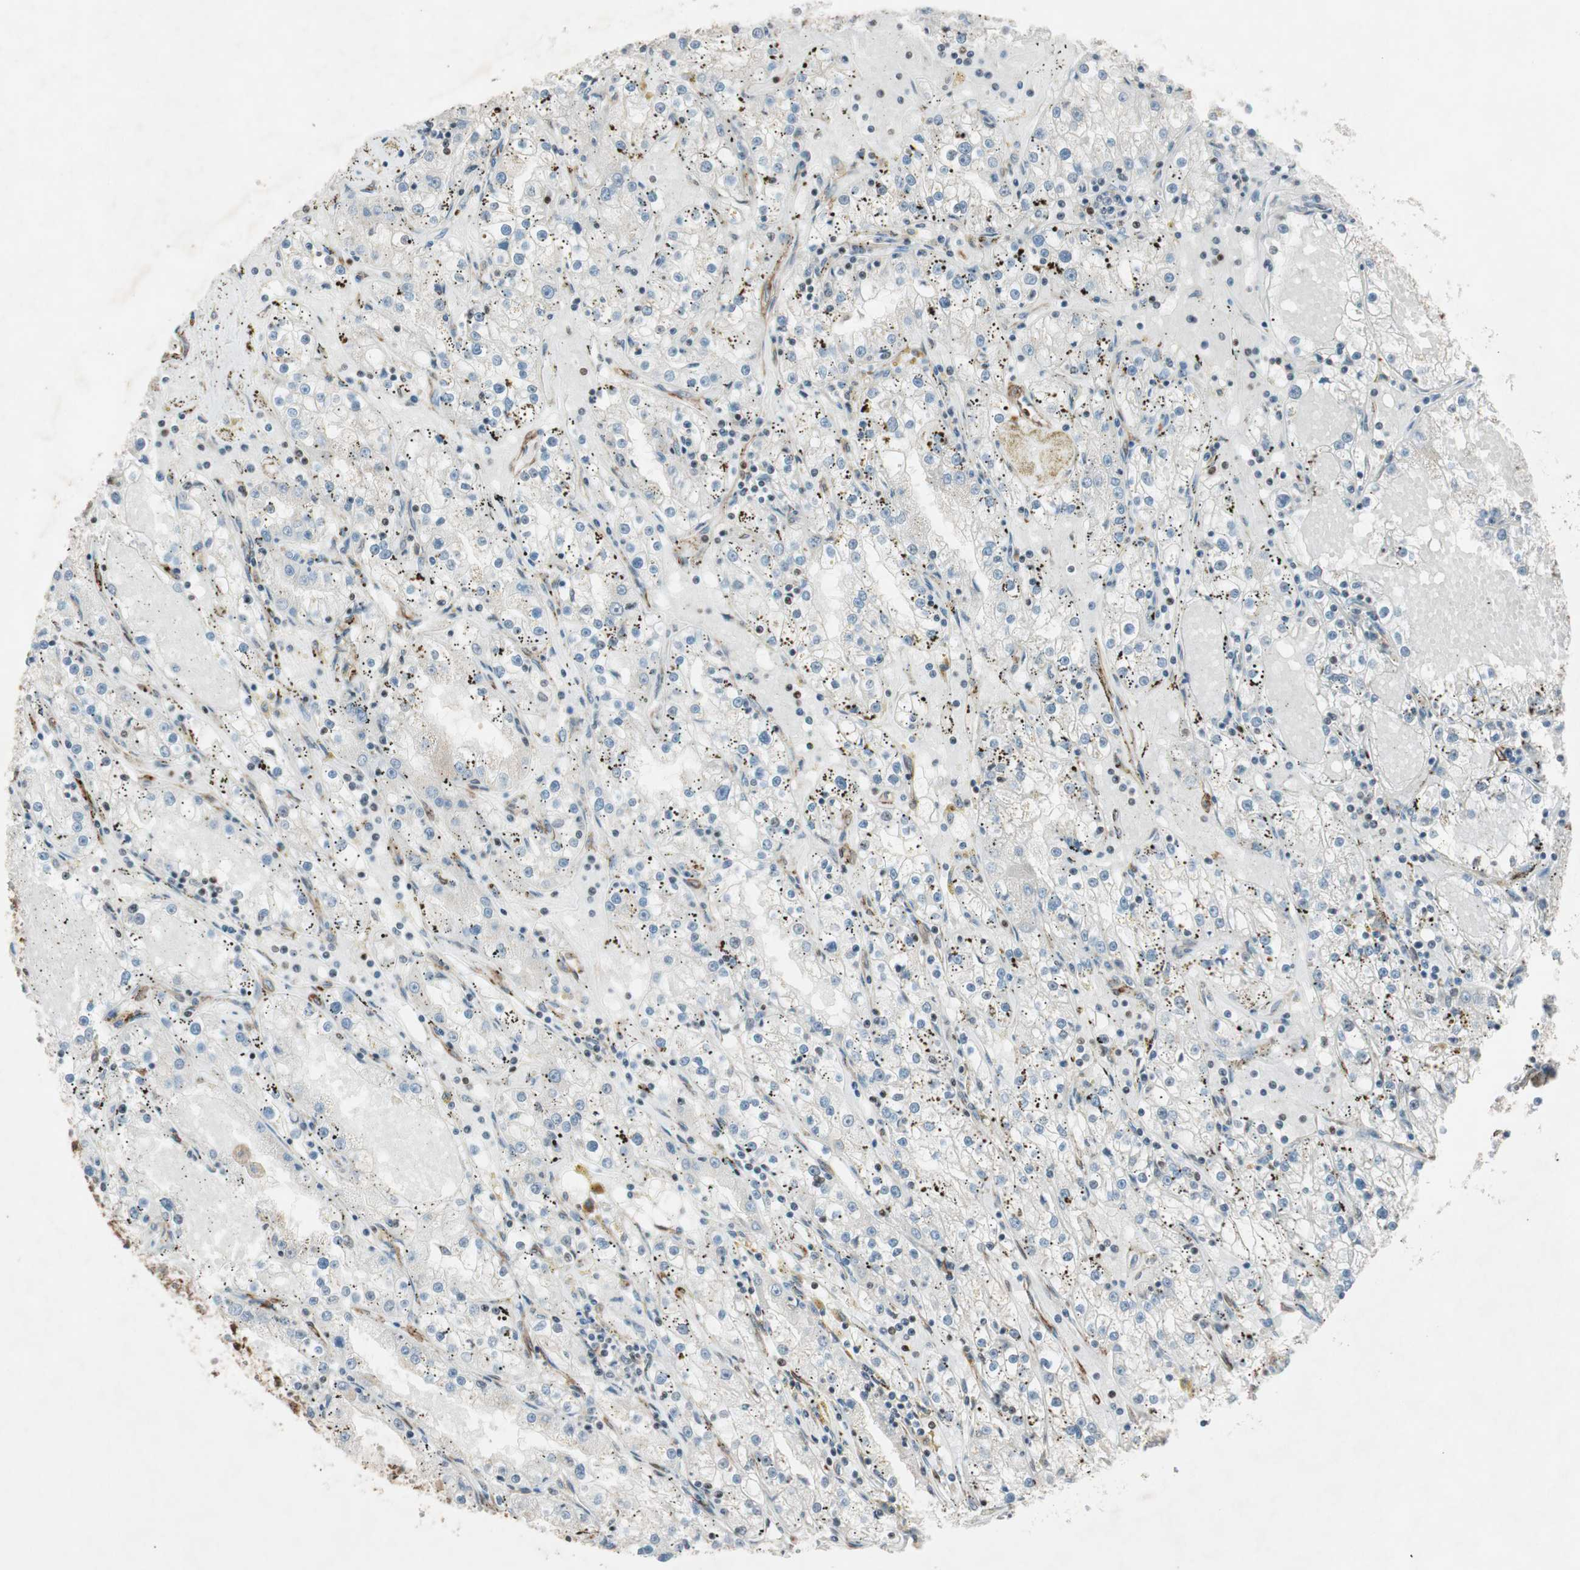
{"staining": {"intensity": "negative", "quantity": "none", "location": "none"}, "tissue": "renal cancer", "cell_type": "Tumor cells", "image_type": "cancer", "snomed": [{"axis": "morphology", "description": "Adenocarcinoma, NOS"}, {"axis": "topography", "description": "Kidney"}], "caption": "Image shows no significant protein positivity in tumor cells of renal cancer (adenocarcinoma).", "gene": "CDK19", "patient": {"sex": "male", "age": 56}}